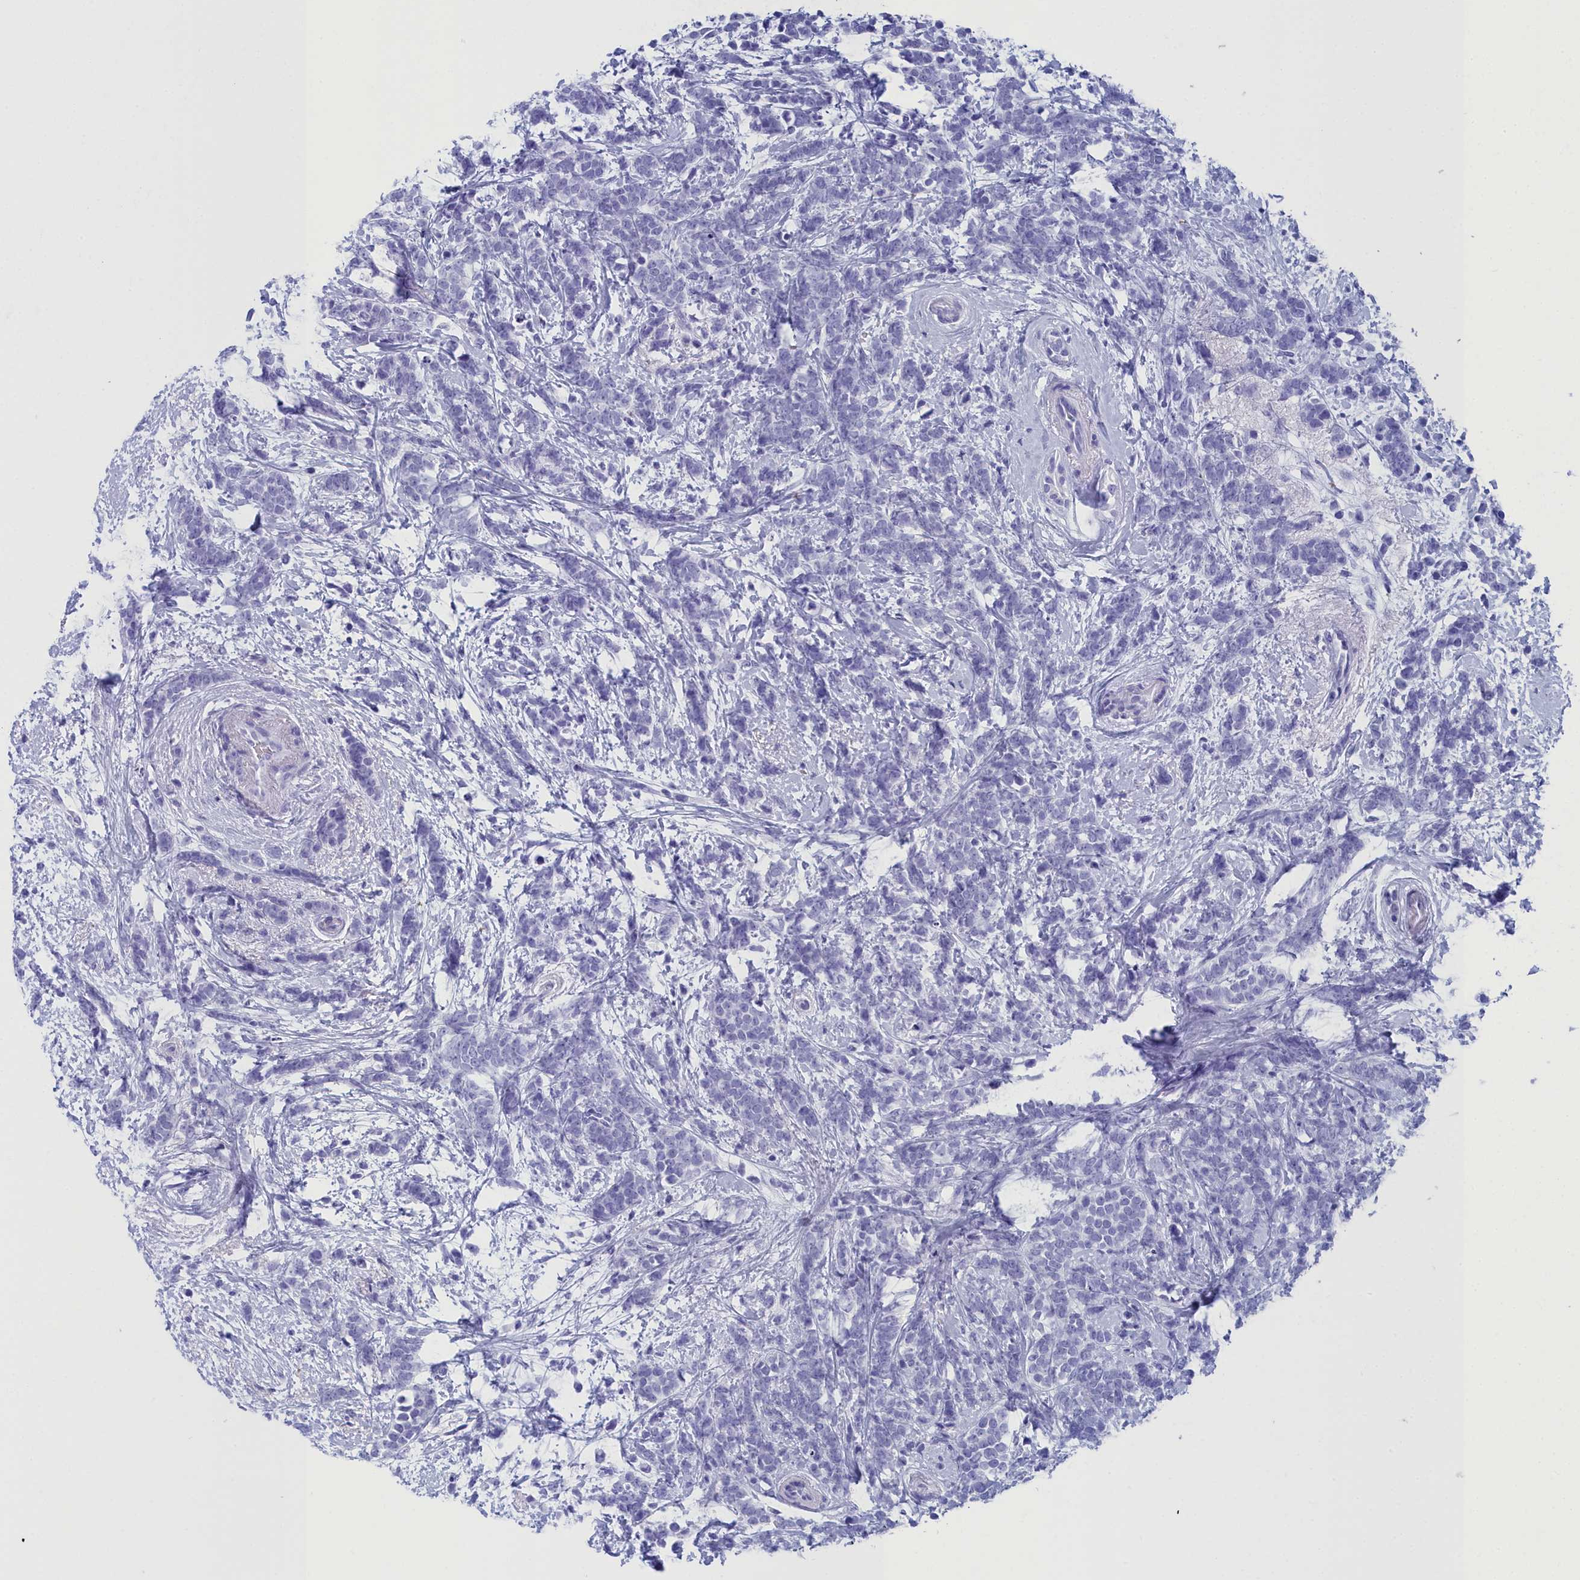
{"staining": {"intensity": "negative", "quantity": "none", "location": "none"}, "tissue": "breast cancer", "cell_type": "Tumor cells", "image_type": "cancer", "snomed": [{"axis": "morphology", "description": "Lobular carcinoma"}, {"axis": "topography", "description": "Breast"}], "caption": "There is no significant positivity in tumor cells of breast lobular carcinoma. The staining is performed using DAB brown chromogen with nuclei counter-stained in using hematoxylin.", "gene": "CCDC97", "patient": {"sex": "female", "age": 58}}